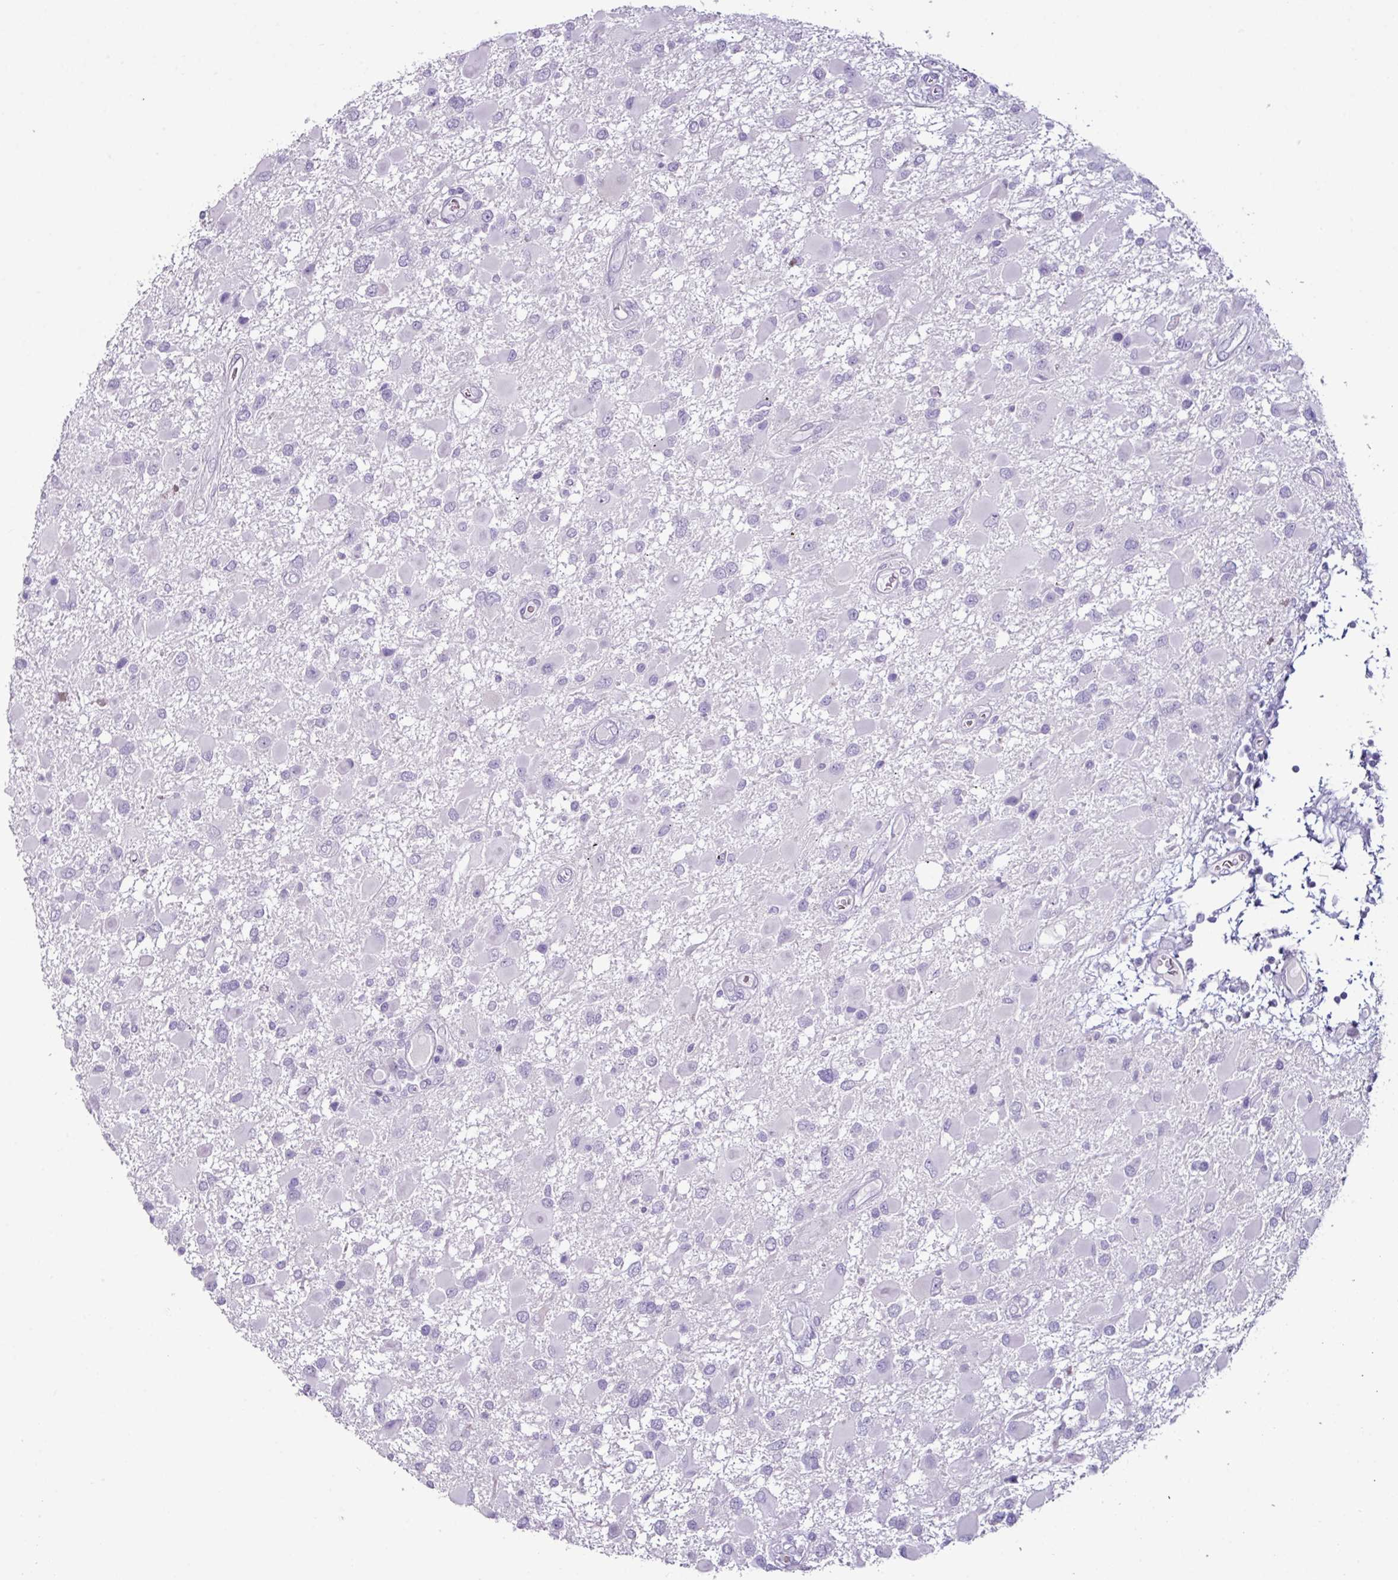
{"staining": {"intensity": "negative", "quantity": "none", "location": "none"}, "tissue": "glioma", "cell_type": "Tumor cells", "image_type": "cancer", "snomed": [{"axis": "morphology", "description": "Glioma, malignant, High grade"}, {"axis": "topography", "description": "Brain"}], "caption": "An immunohistochemistry image of malignant glioma (high-grade) is shown. There is no staining in tumor cells of malignant glioma (high-grade).", "gene": "GLP2R", "patient": {"sex": "male", "age": 53}}